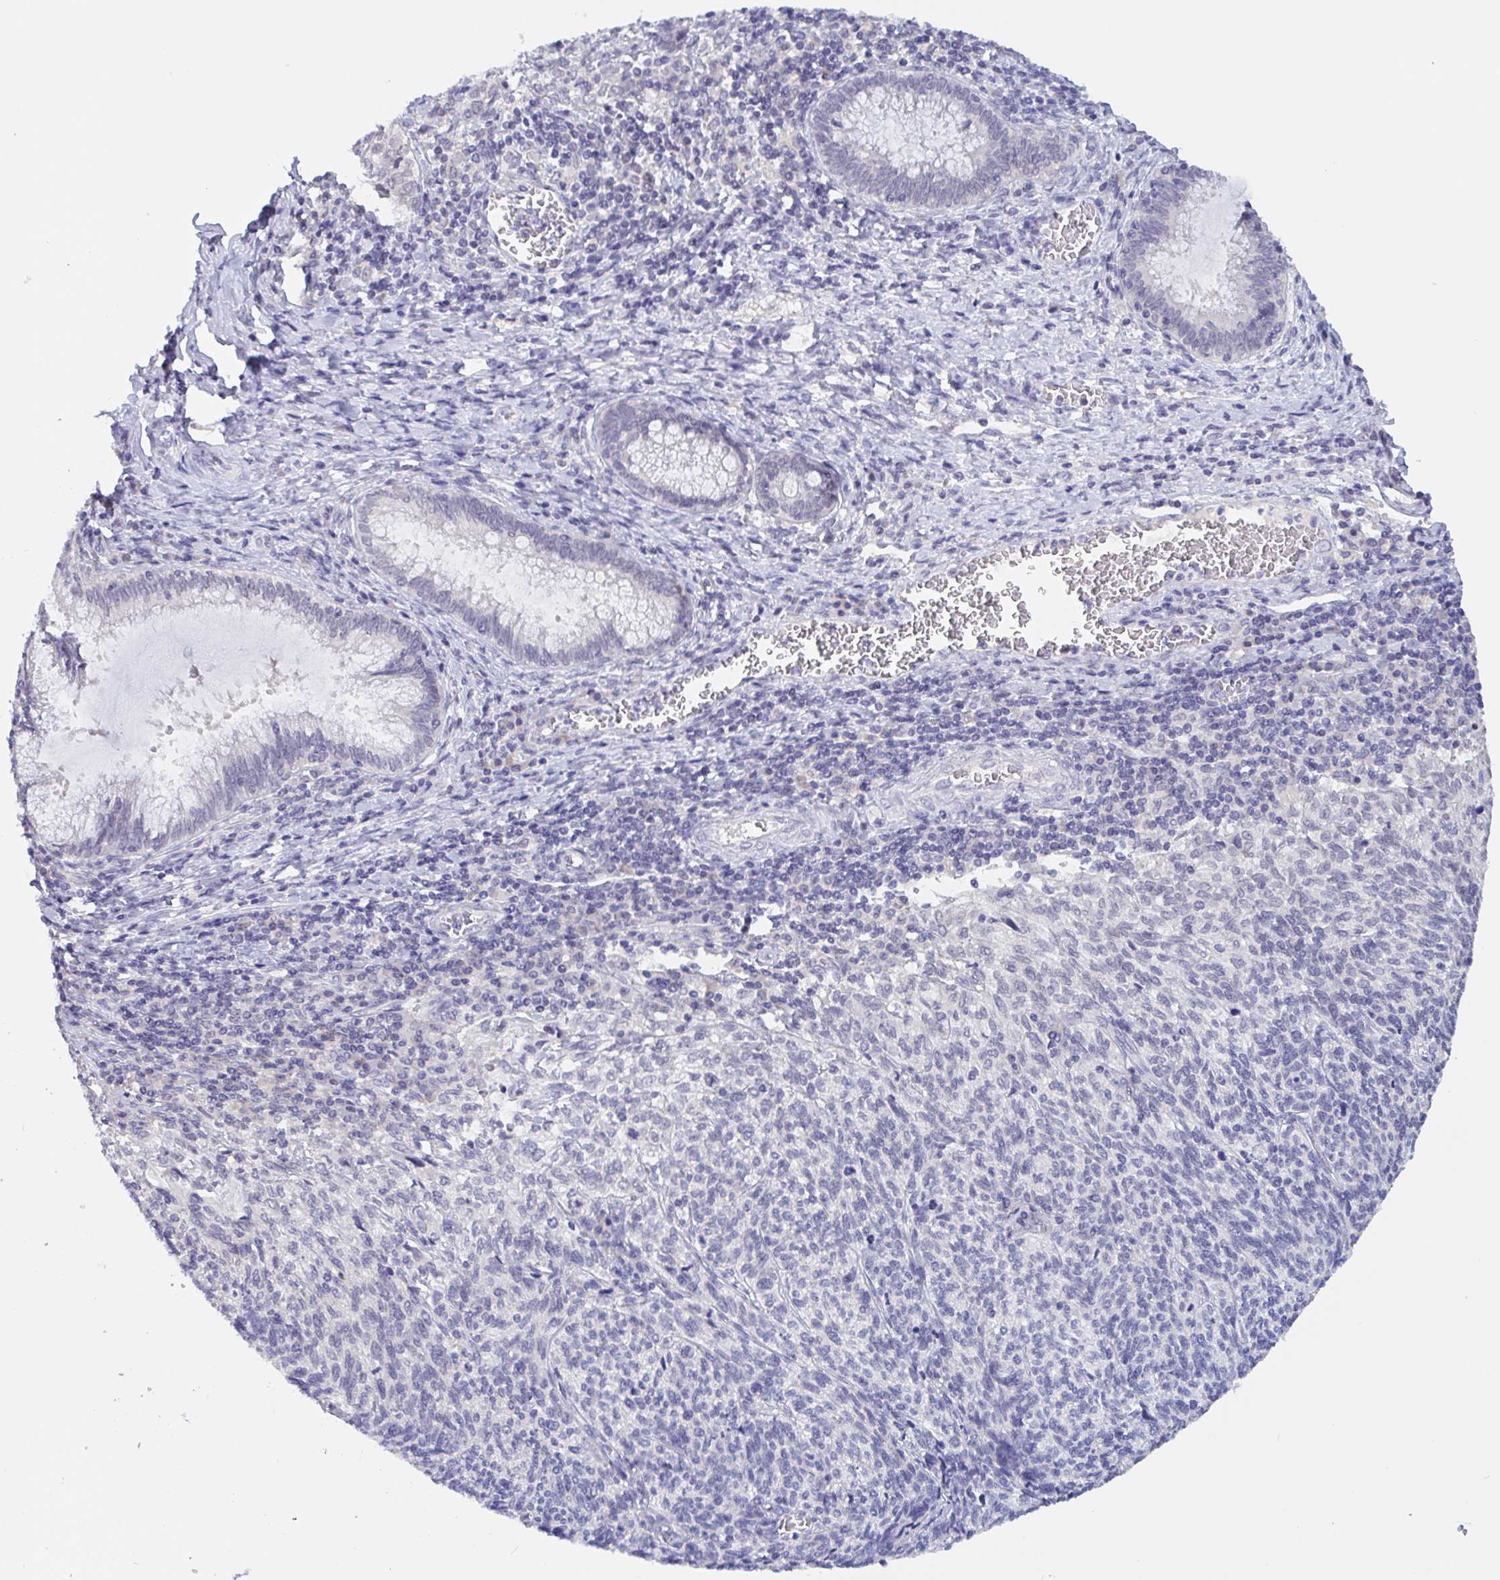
{"staining": {"intensity": "negative", "quantity": "none", "location": "none"}, "tissue": "cervical cancer", "cell_type": "Tumor cells", "image_type": "cancer", "snomed": [{"axis": "morphology", "description": "Squamous cell carcinoma, NOS"}, {"axis": "topography", "description": "Cervix"}], "caption": "Immunohistochemistry of cervical squamous cell carcinoma displays no expression in tumor cells.", "gene": "SERPINB13", "patient": {"sex": "female", "age": 45}}